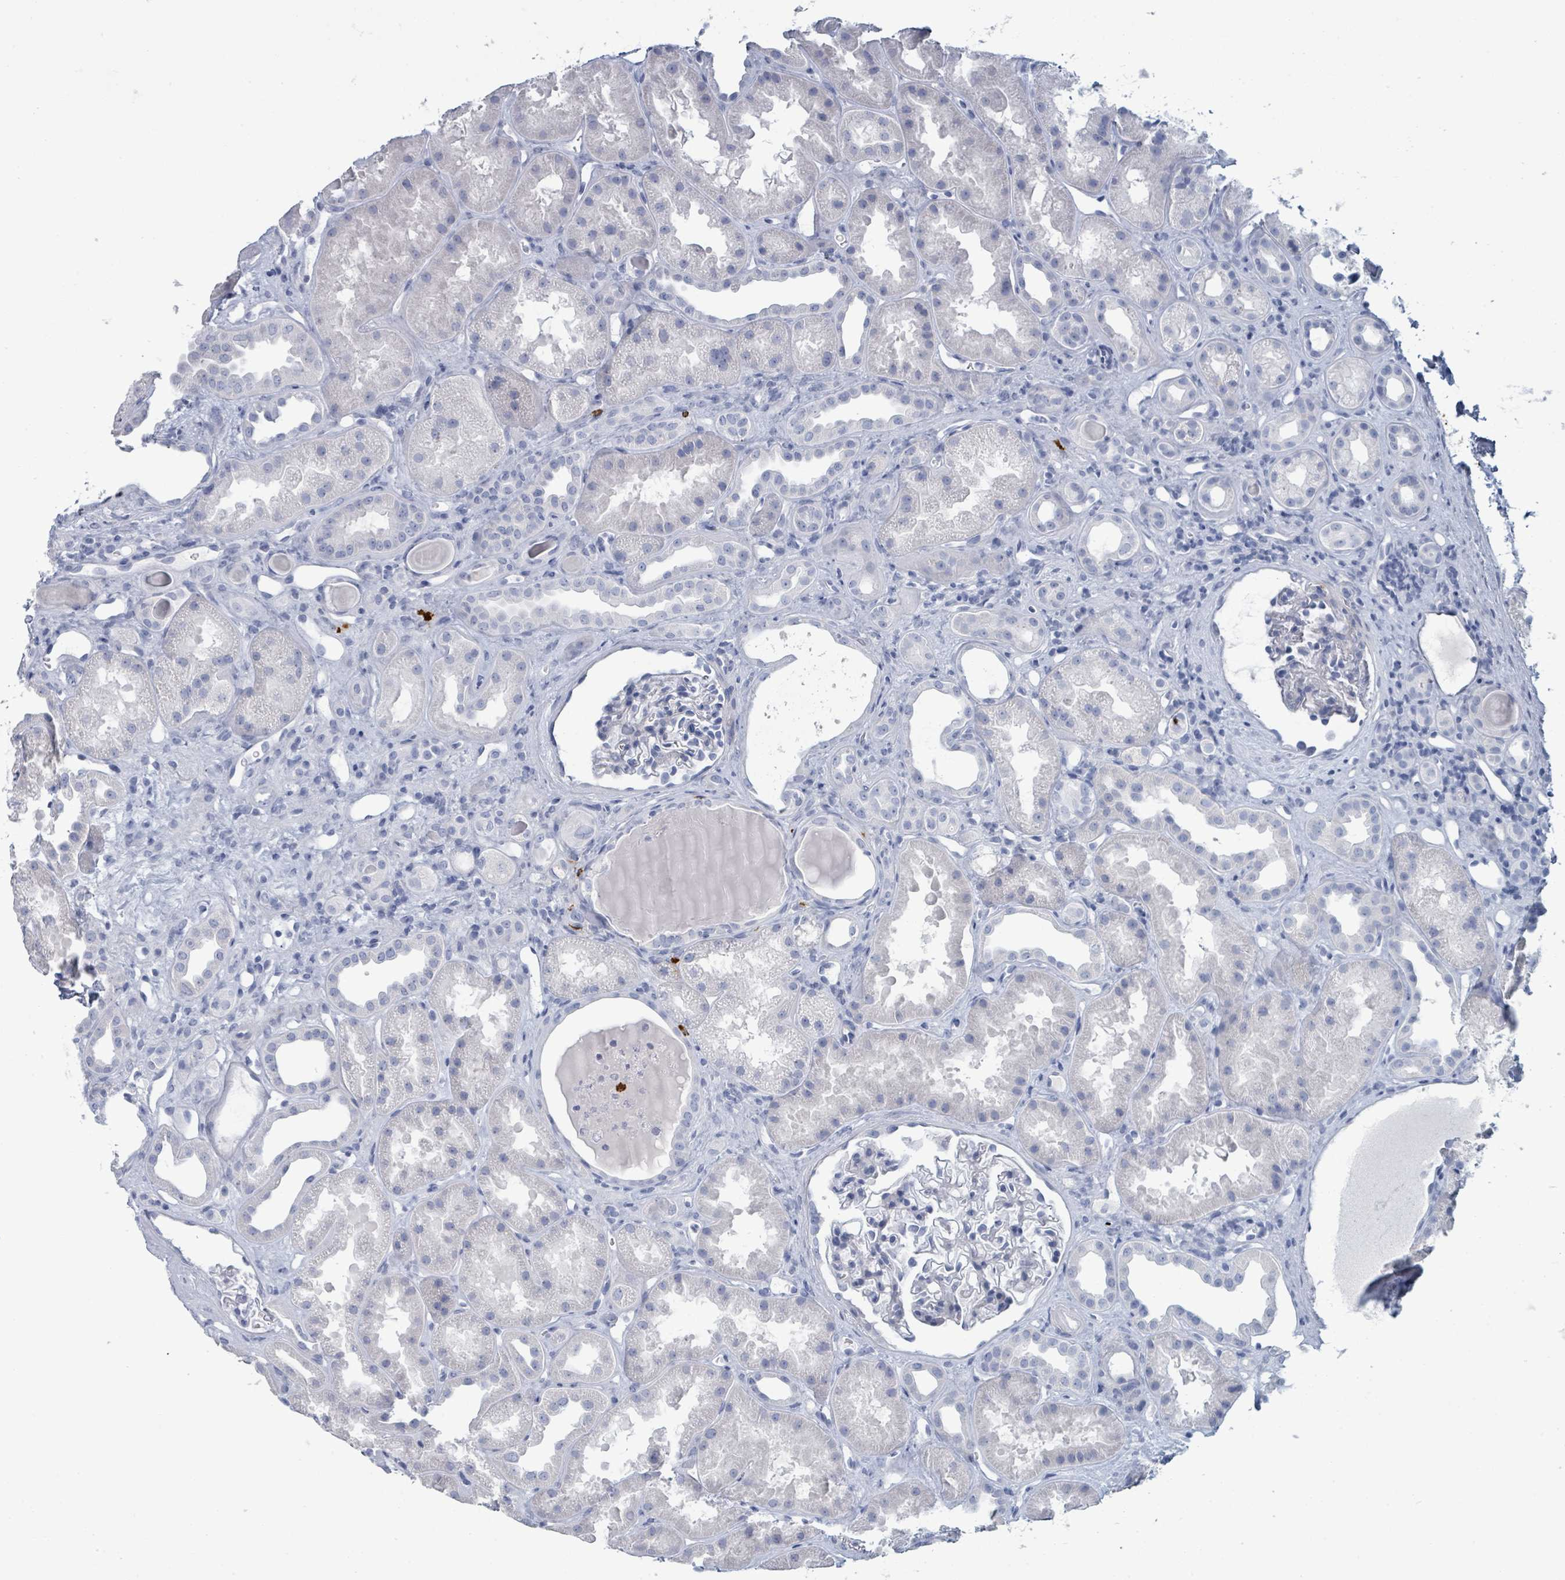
{"staining": {"intensity": "negative", "quantity": "none", "location": "none"}, "tissue": "kidney", "cell_type": "Cells in glomeruli", "image_type": "normal", "snomed": [{"axis": "morphology", "description": "Normal tissue, NOS"}, {"axis": "topography", "description": "Kidney"}], "caption": "High power microscopy photomicrograph of an immunohistochemistry (IHC) image of normal kidney, revealing no significant staining in cells in glomeruli.", "gene": "VPS13D", "patient": {"sex": "male", "age": 61}}